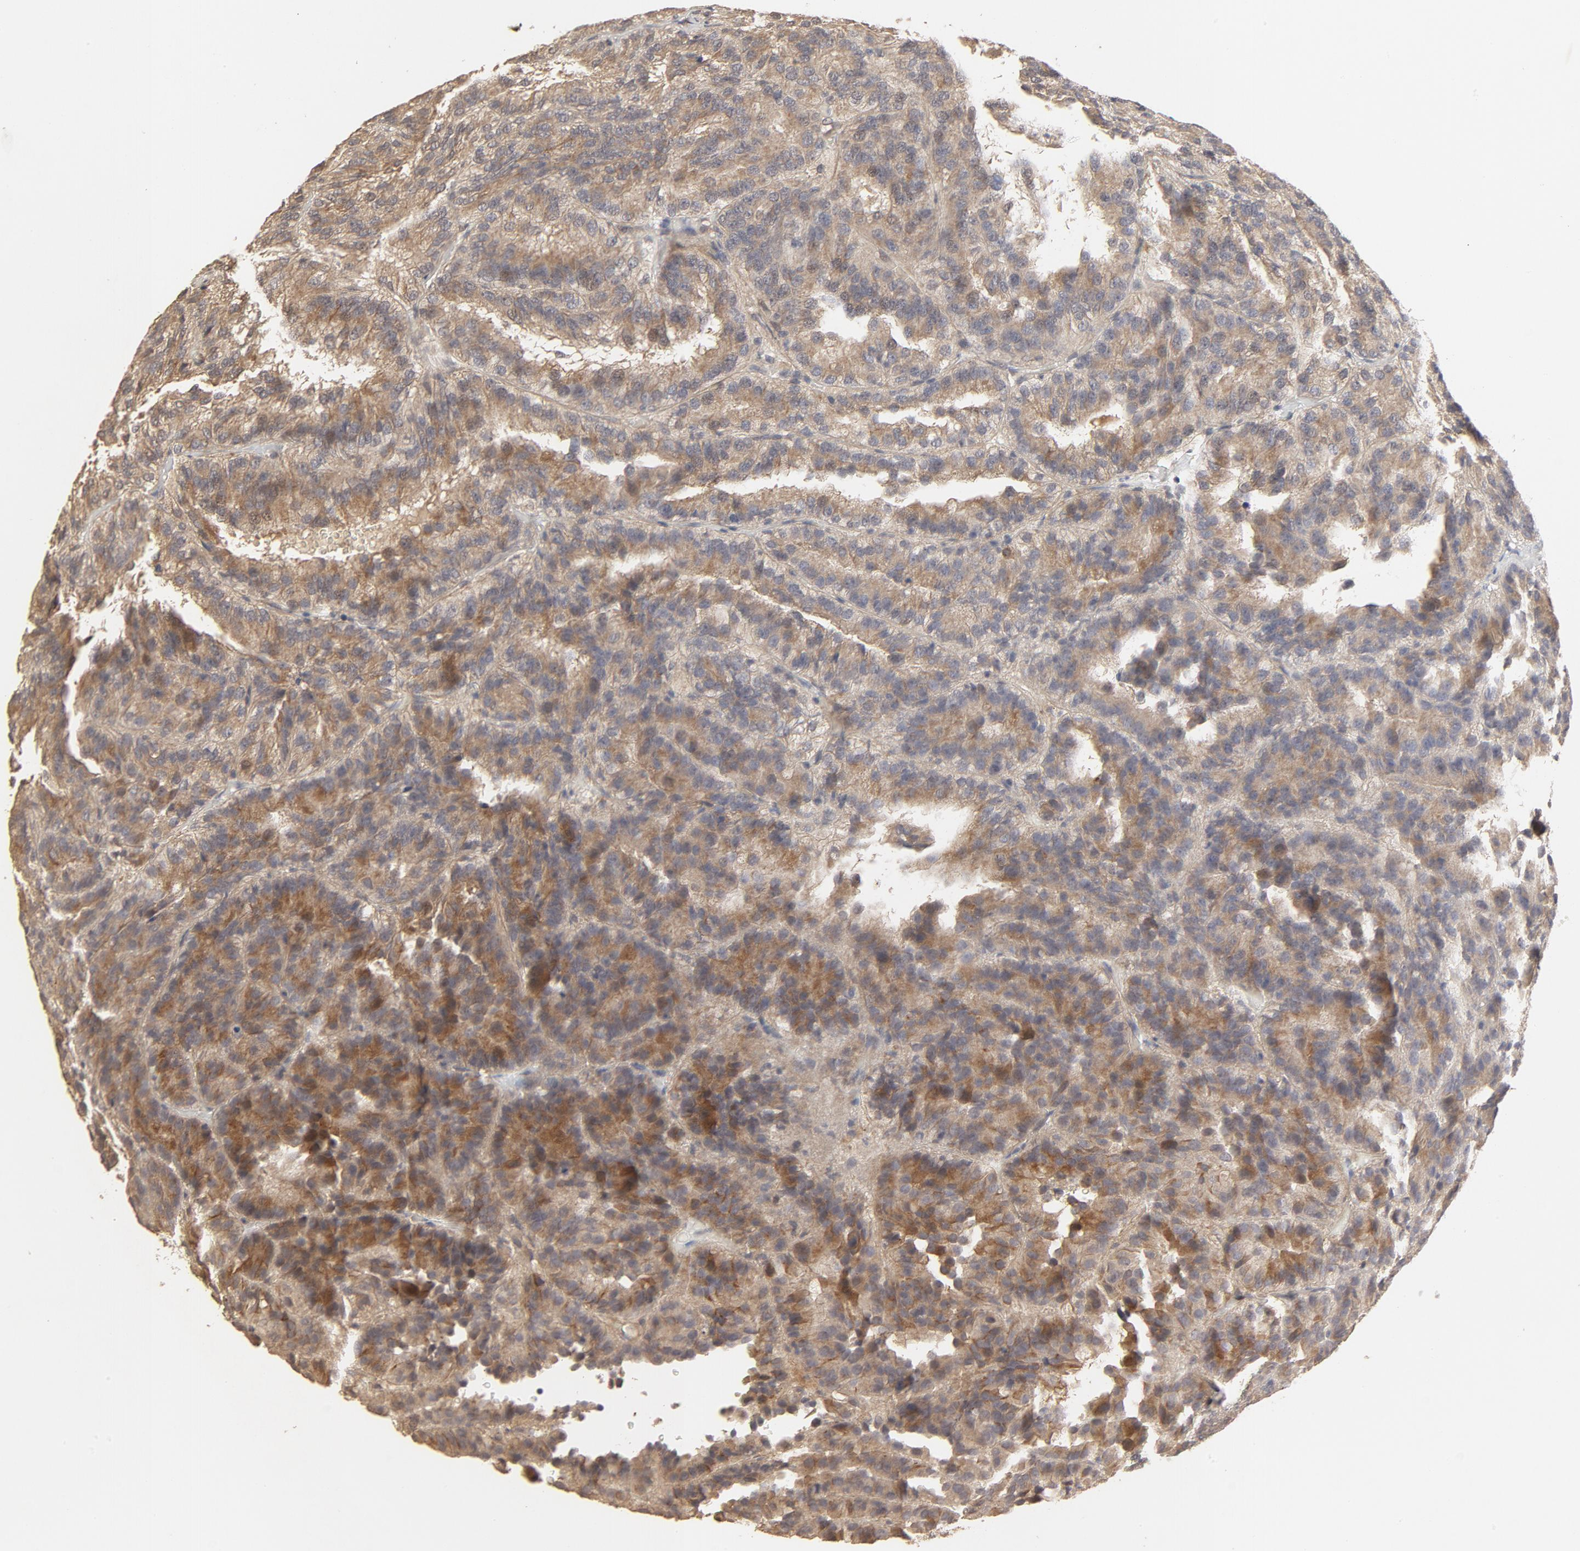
{"staining": {"intensity": "moderate", "quantity": ">75%", "location": "cytoplasmic/membranous"}, "tissue": "renal cancer", "cell_type": "Tumor cells", "image_type": "cancer", "snomed": [{"axis": "morphology", "description": "Adenocarcinoma, NOS"}, {"axis": "topography", "description": "Kidney"}], "caption": "A medium amount of moderate cytoplasmic/membranous expression is identified in about >75% of tumor cells in renal adenocarcinoma tissue. Immunohistochemistry (ihc) stains the protein of interest in brown and the nuclei are stained blue.", "gene": "IL3RA", "patient": {"sex": "male", "age": 46}}